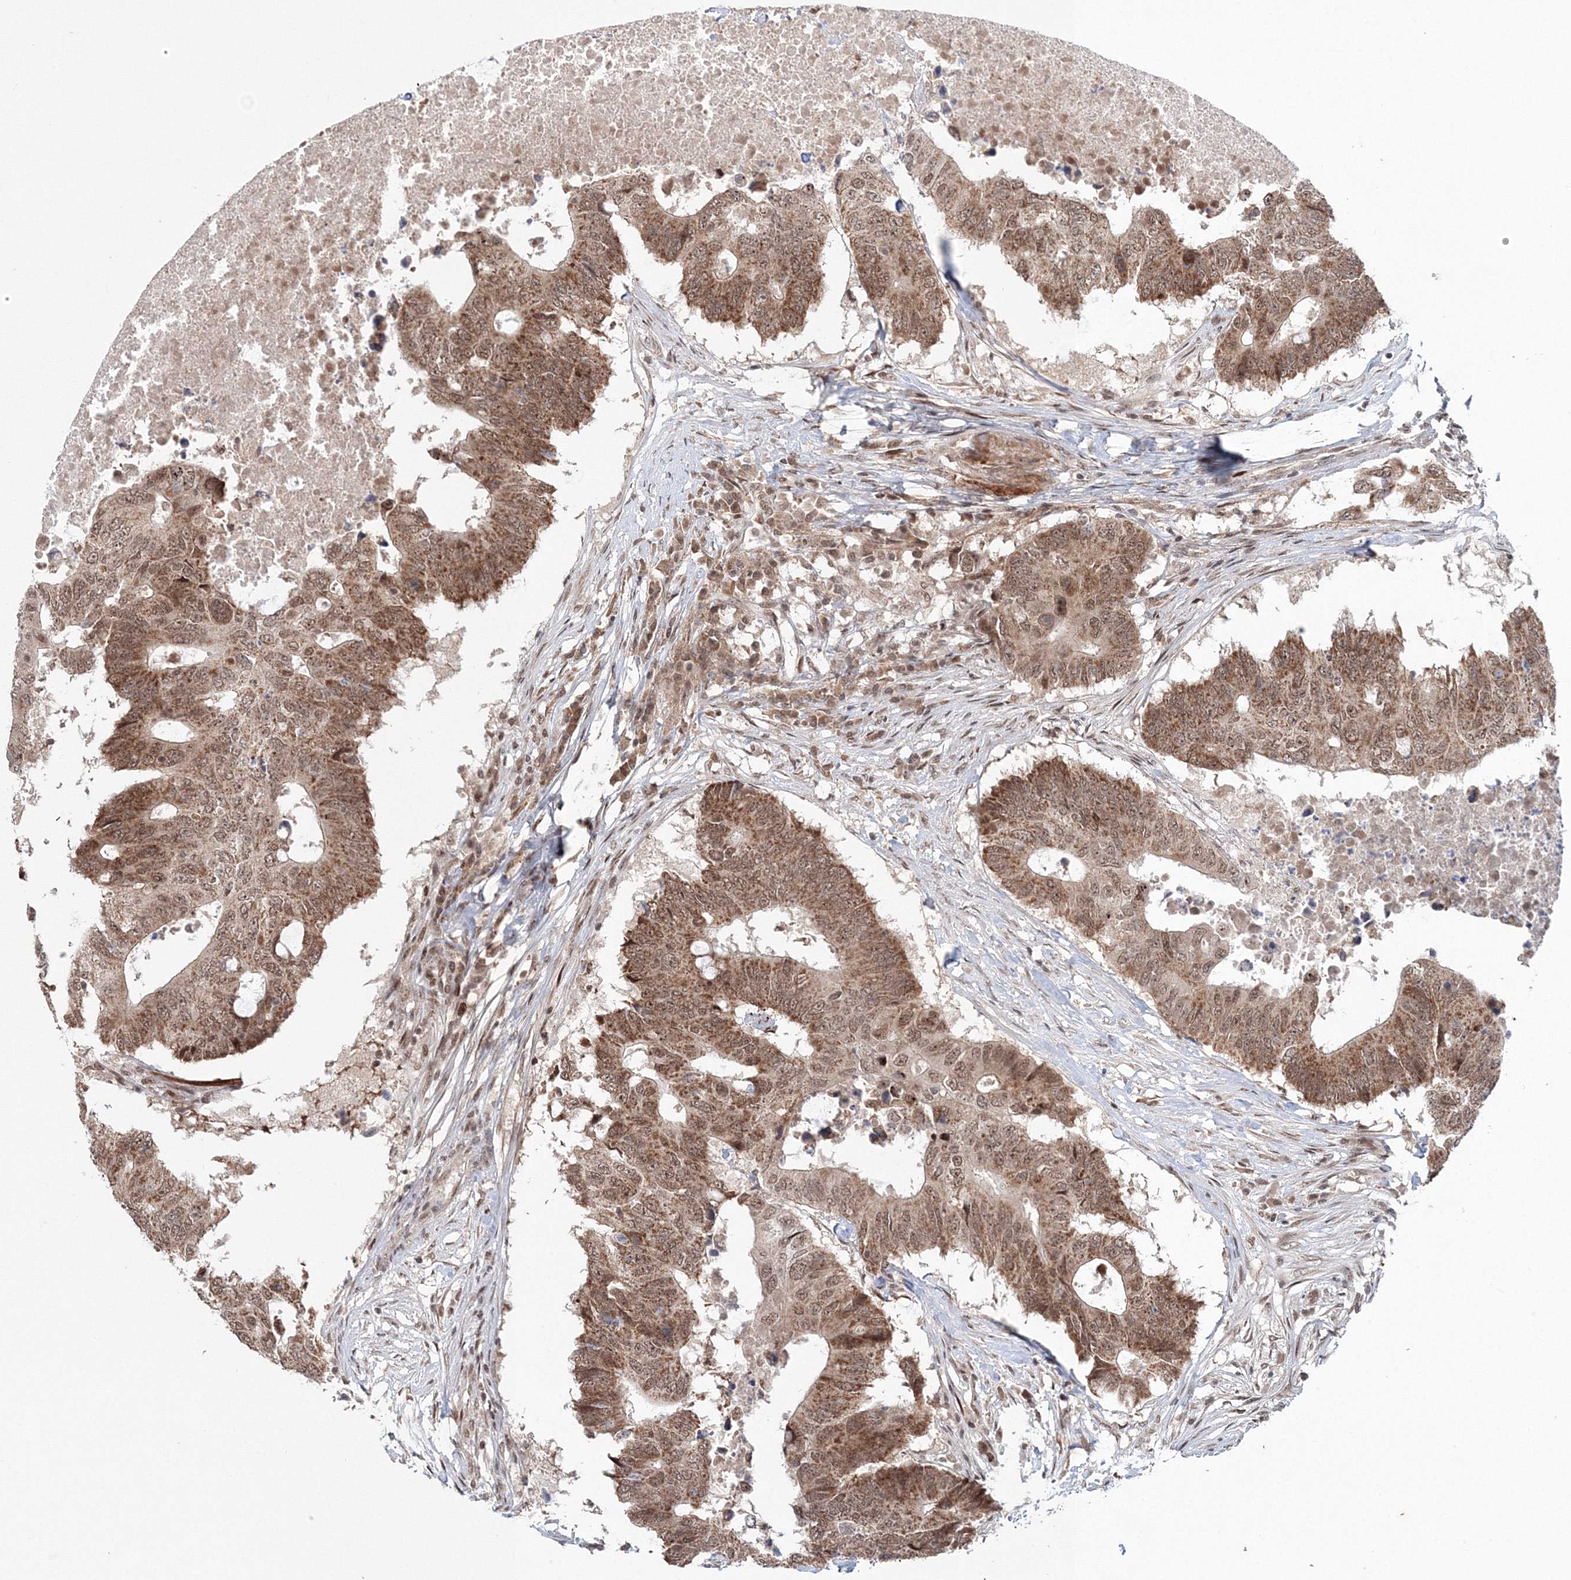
{"staining": {"intensity": "moderate", "quantity": ">75%", "location": "cytoplasmic/membranous,nuclear"}, "tissue": "colorectal cancer", "cell_type": "Tumor cells", "image_type": "cancer", "snomed": [{"axis": "morphology", "description": "Adenocarcinoma, NOS"}, {"axis": "topography", "description": "Colon"}], "caption": "Protein expression analysis of human adenocarcinoma (colorectal) reveals moderate cytoplasmic/membranous and nuclear staining in about >75% of tumor cells. (IHC, brightfield microscopy, high magnification).", "gene": "NOA1", "patient": {"sex": "male", "age": 71}}